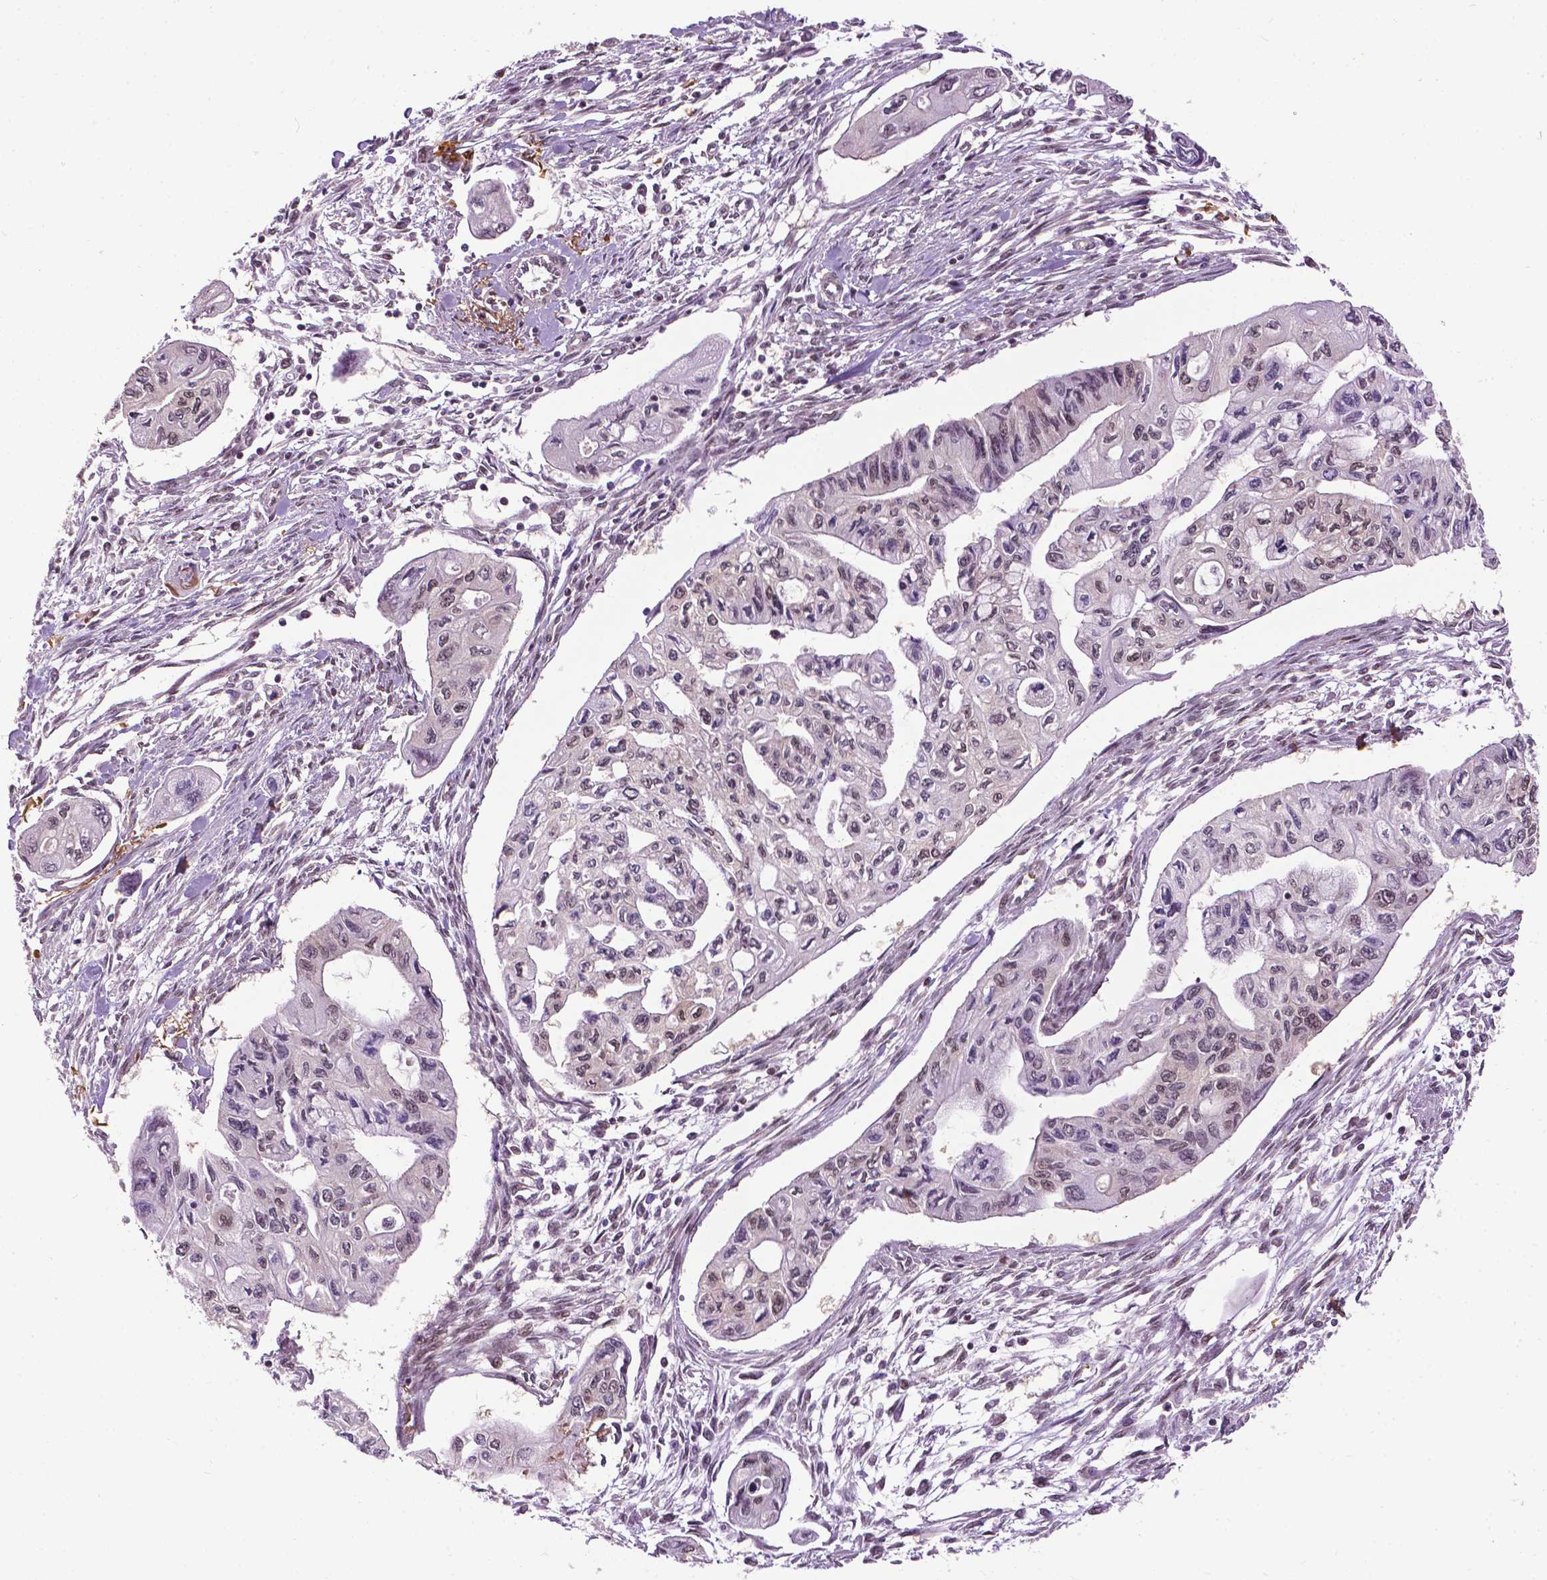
{"staining": {"intensity": "negative", "quantity": "none", "location": "none"}, "tissue": "pancreatic cancer", "cell_type": "Tumor cells", "image_type": "cancer", "snomed": [{"axis": "morphology", "description": "Adenocarcinoma, NOS"}, {"axis": "topography", "description": "Pancreas"}], "caption": "The micrograph reveals no staining of tumor cells in pancreatic cancer (adenocarcinoma).", "gene": "UBQLN4", "patient": {"sex": "female", "age": 76}}